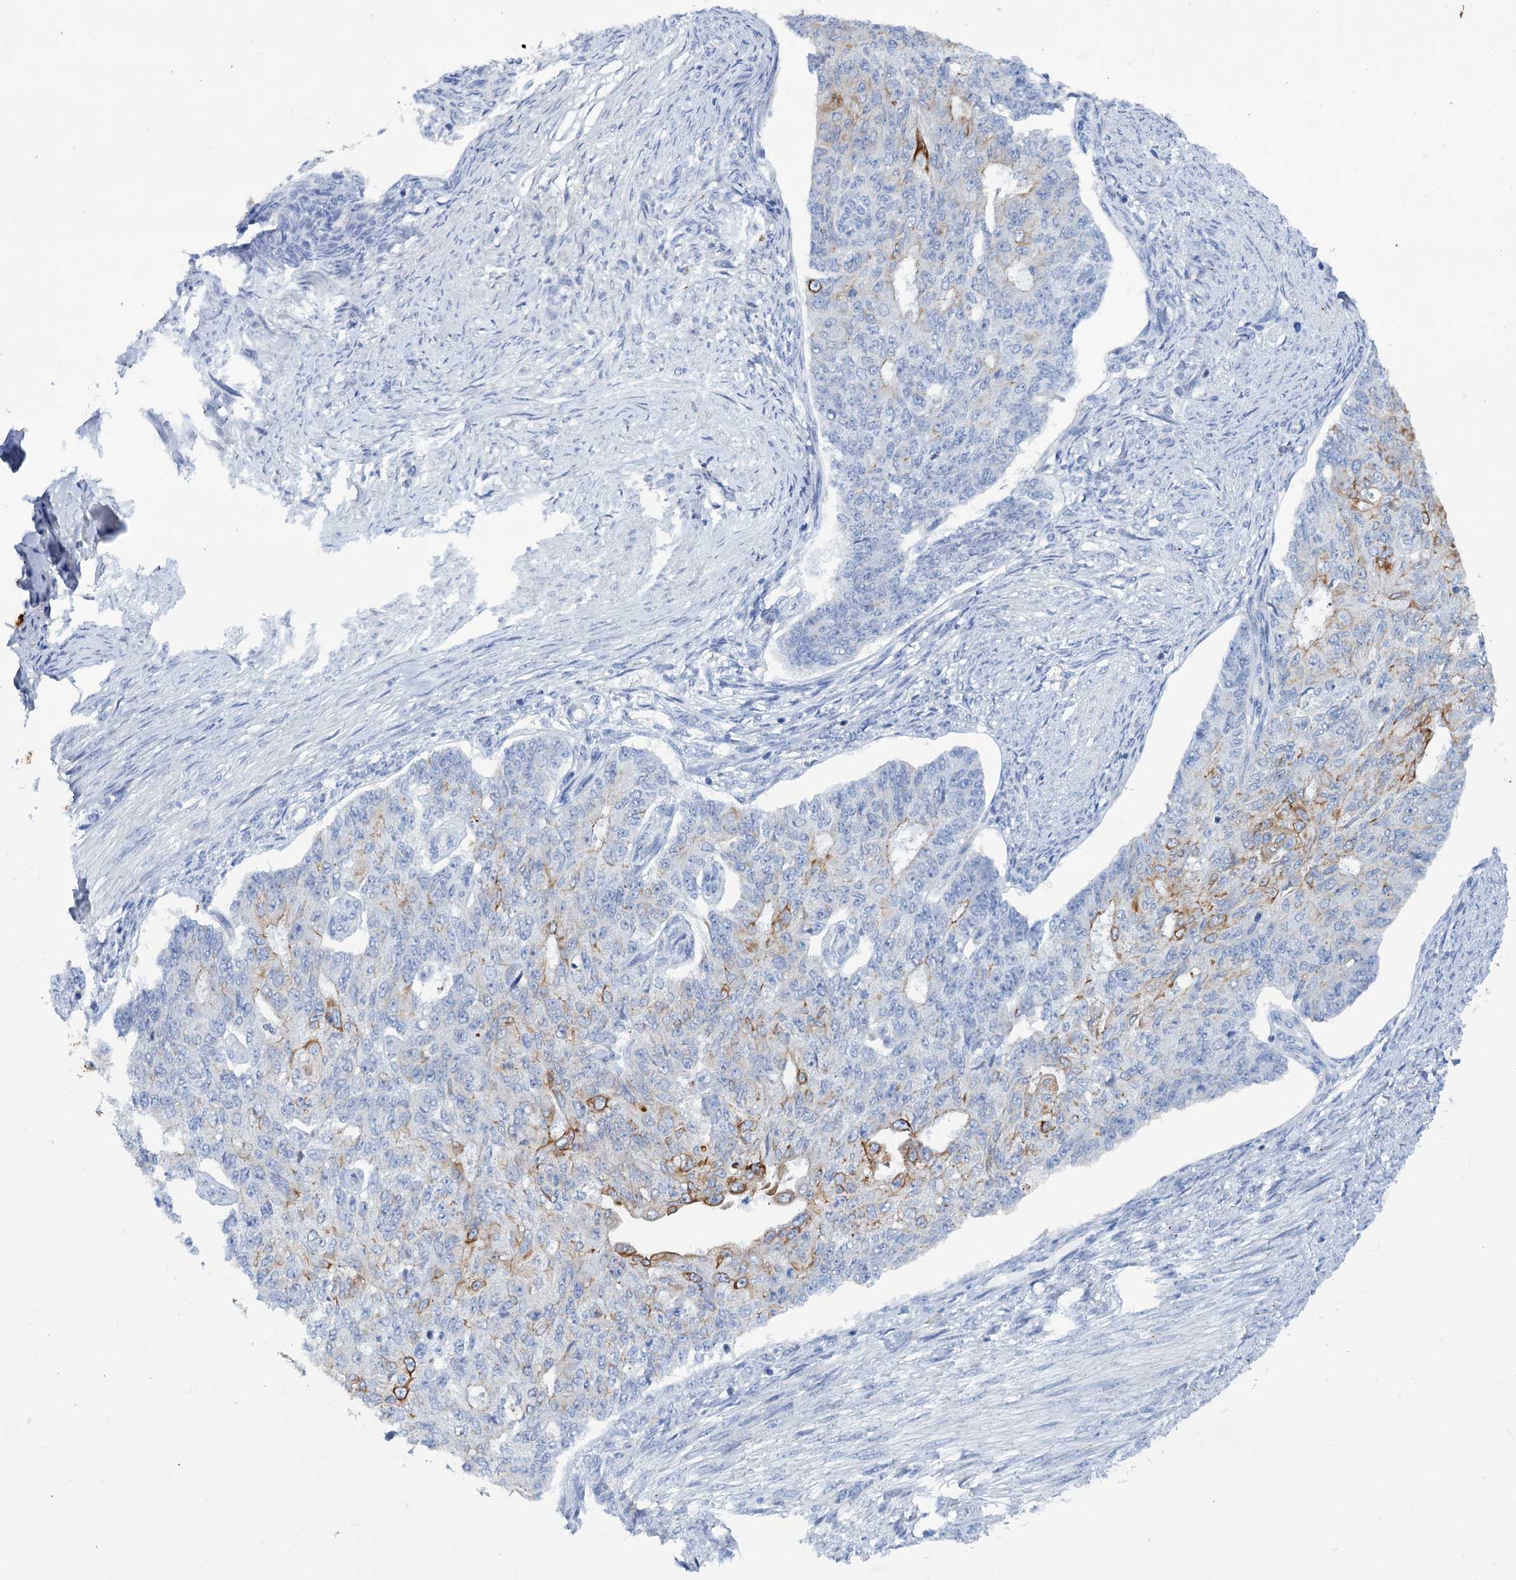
{"staining": {"intensity": "moderate", "quantity": "<25%", "location": "cytoplasmic/membranous"}, "tissue": "endometrial cancer", "cell_type": "Tumor cells", "image_type": "cancer", "snomed": [{"axis": "morphology", "description": "Adenocarcinoma, NOS"}, {"axis": "topography", "description": "Endometrium"}], "caption": "Moderate cytoplasmic/membranous positivity for a protein is seen in approximately <25% of tumor cells of endometrial cancer using immunohistochemistry (IHC).", "gene": "FAAP20", "patient": {"sex": "female", "age": 32}}